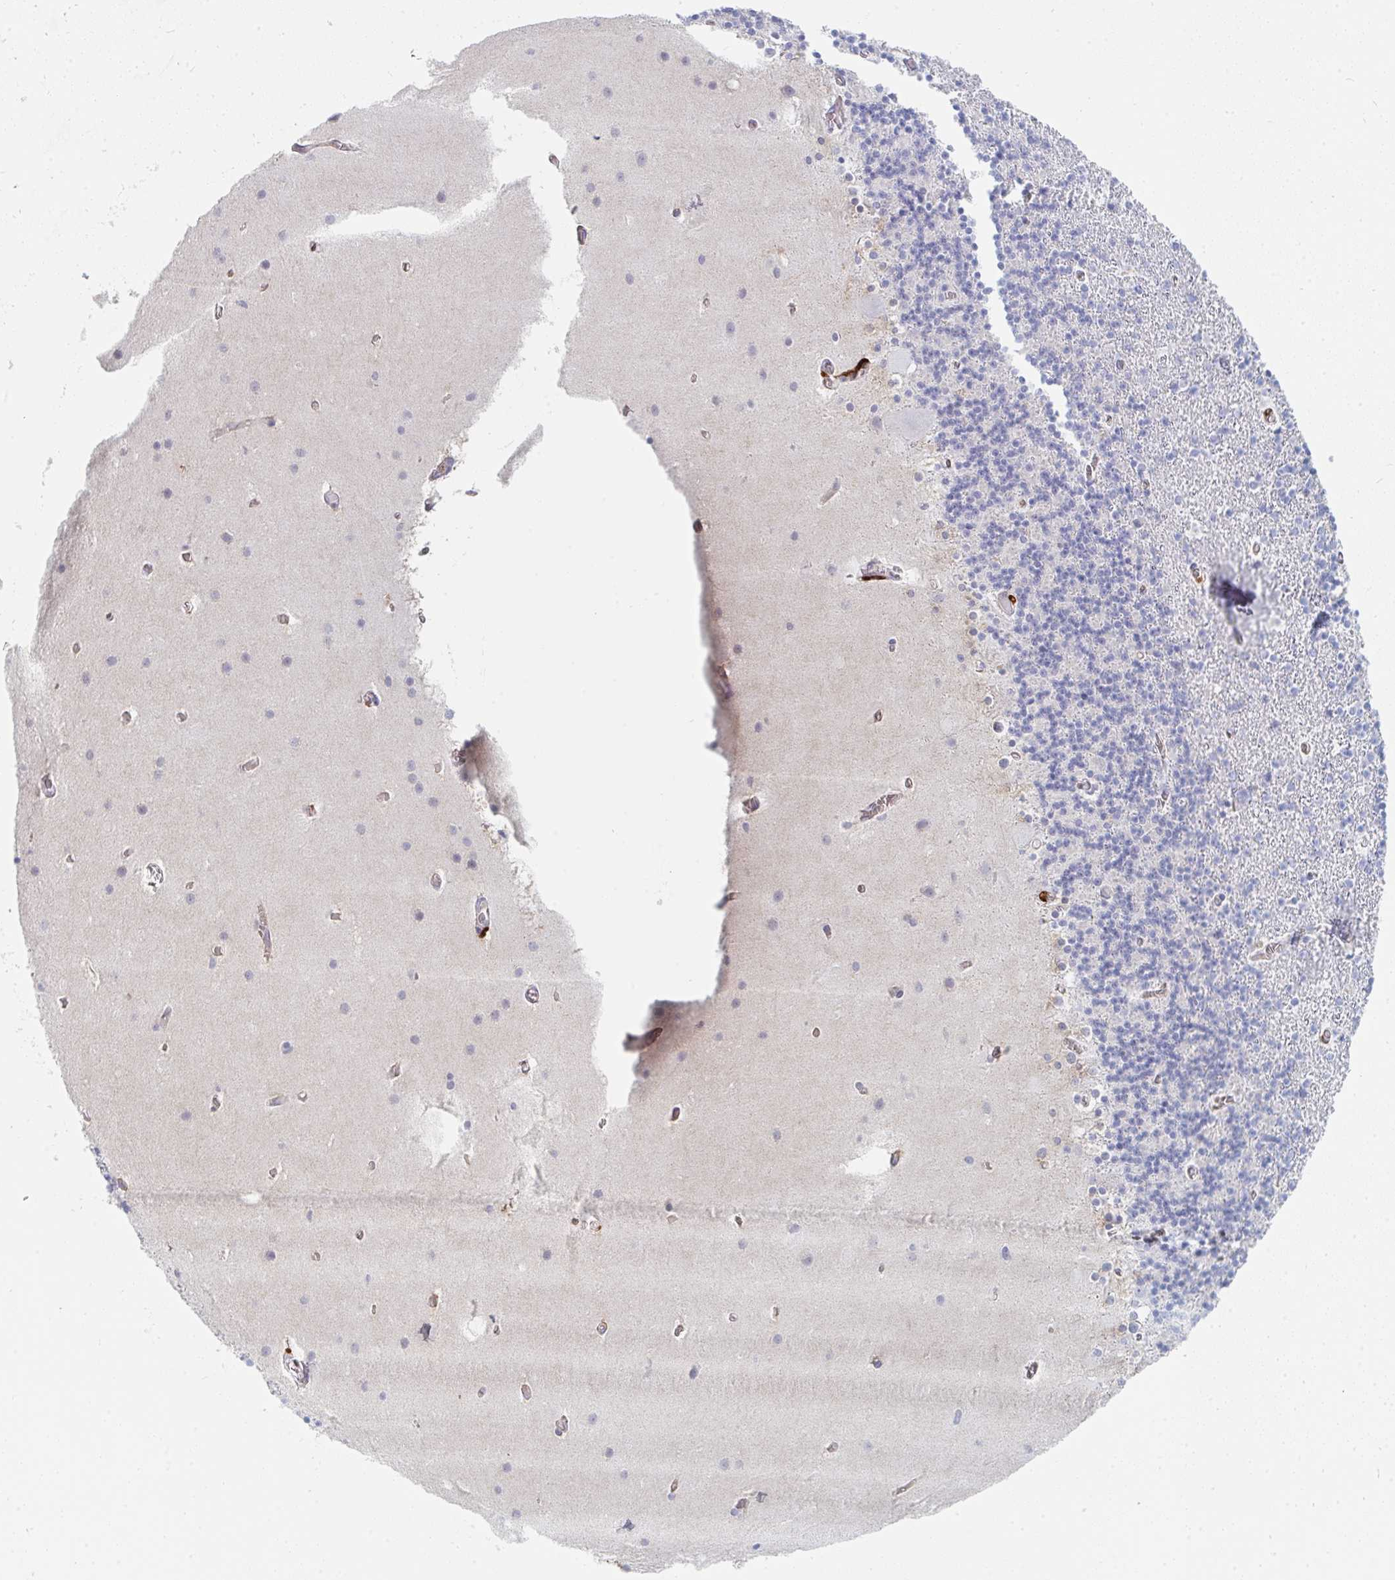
{"staining": {"intensity": "negative", "quantity": "none", "location": "none"}, "tissue": "cerebellum", "cell_type": "Cells in granular layer", "image_type": "normal", "snomed": [{"axis": "morphology", "description": "Normal tissue, NOS"}, {"axis": "topography", "description": "Cerebellum"}], "caption": "Photomicrograph shows no significant protein expression in cells in granular layer of unremarkable cerebellum.", "gene": "DAB2", "patient": {"sex": "male", "age": 70}}